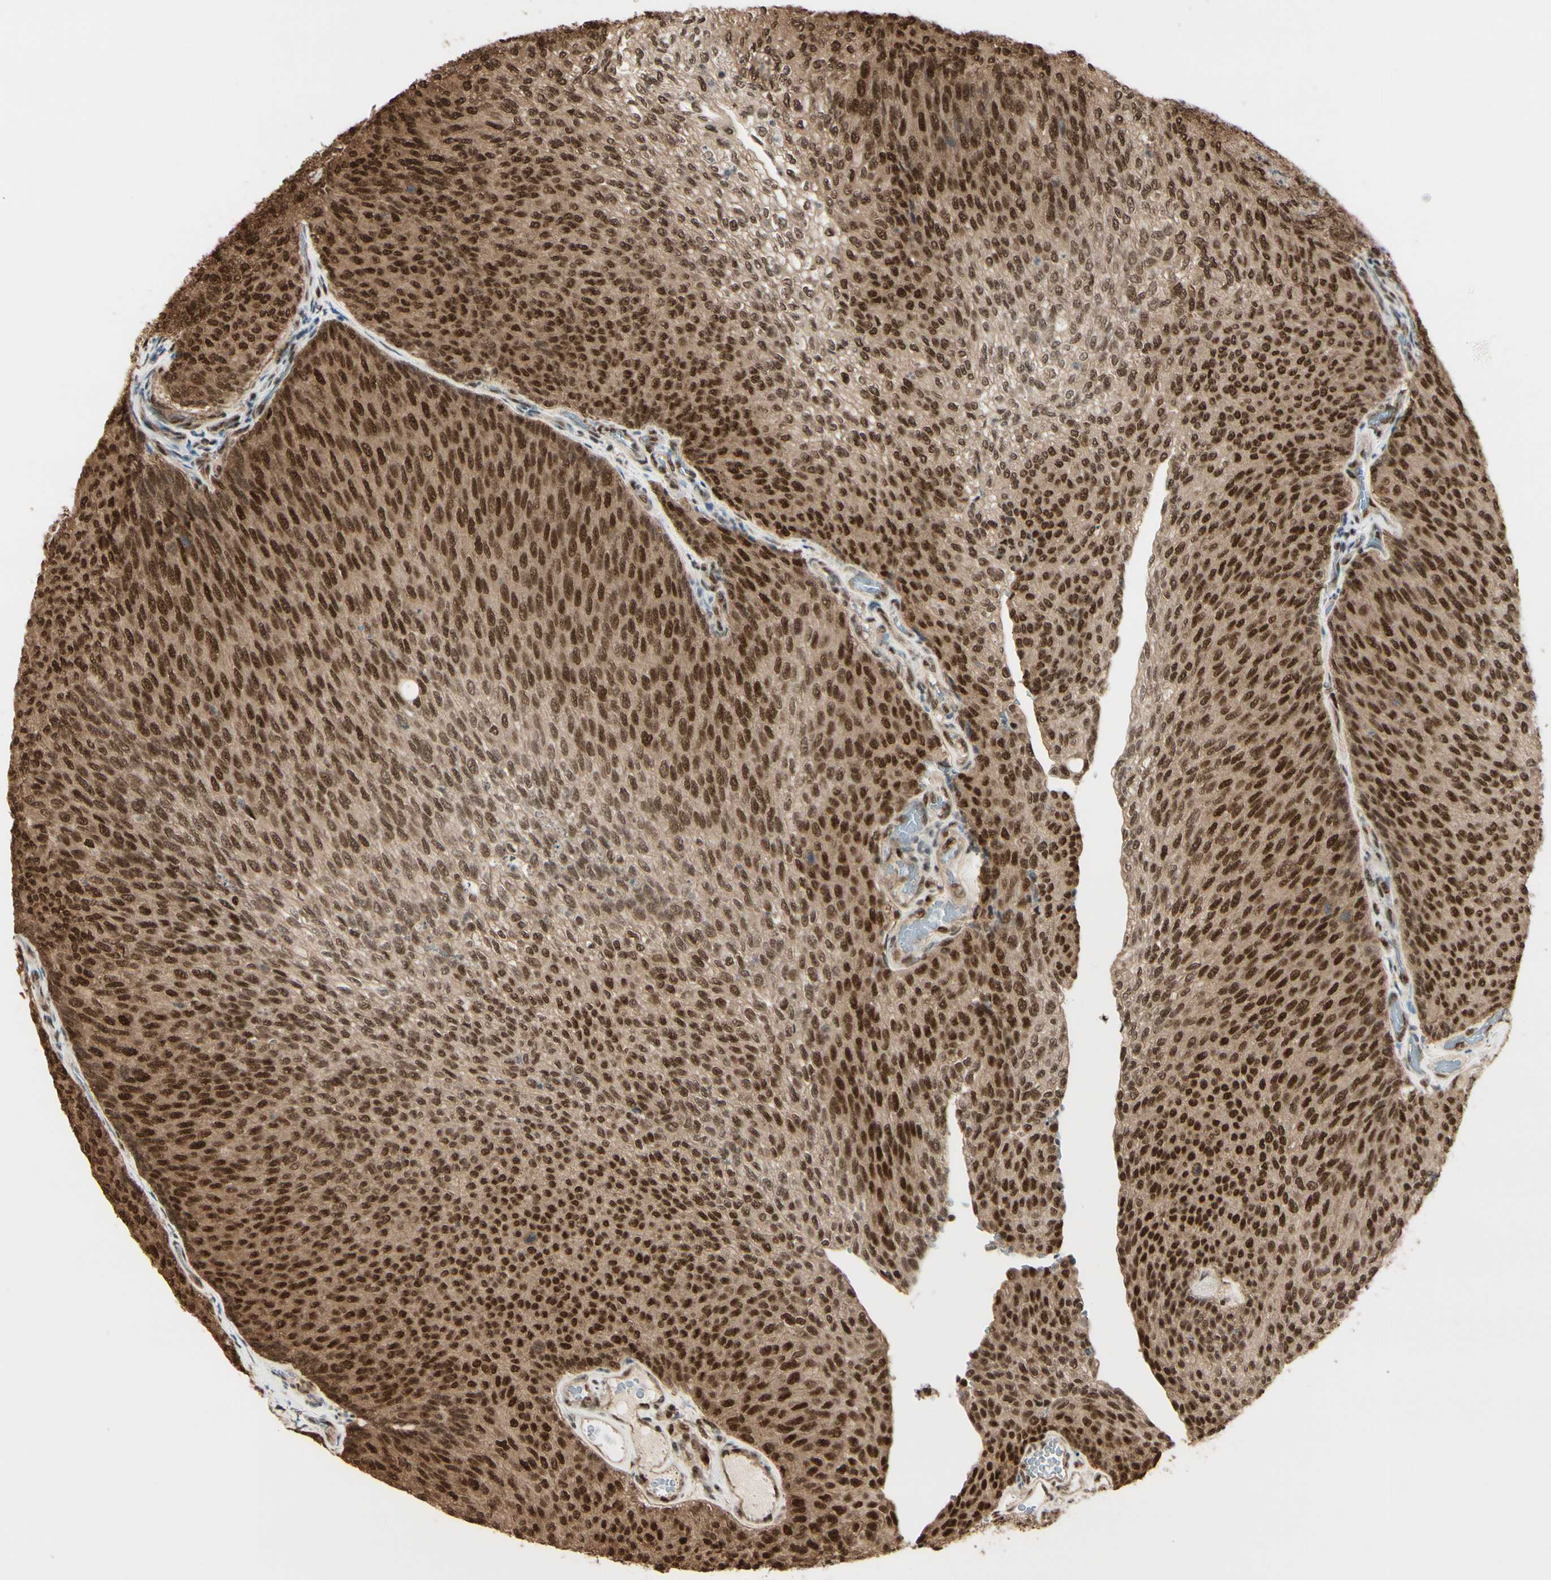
{"staining": {"intensity": "strong", "quantity": ">75%", "location": "cytoplasmic/membranous,nuclear"}, "tissue": "urothelial cancer", "cell_type": "Tumor cells", "image_type": "cancer", "snomed": [{"axis": "morphology", "description": "Urothelial carcinoma, Low grade"}, {"axis": "topography", "description": "Urinary bladder"}], "caption": "Immunohistochemistry (DAB) staining of urothelial carcinoma (low-grade) reveals strong cytoplasmic/membranous and nuclear protein positivity in about >75% of tumor cells.", "gene": "HSF1", "patient": {"sex": "female", "age": 79}}